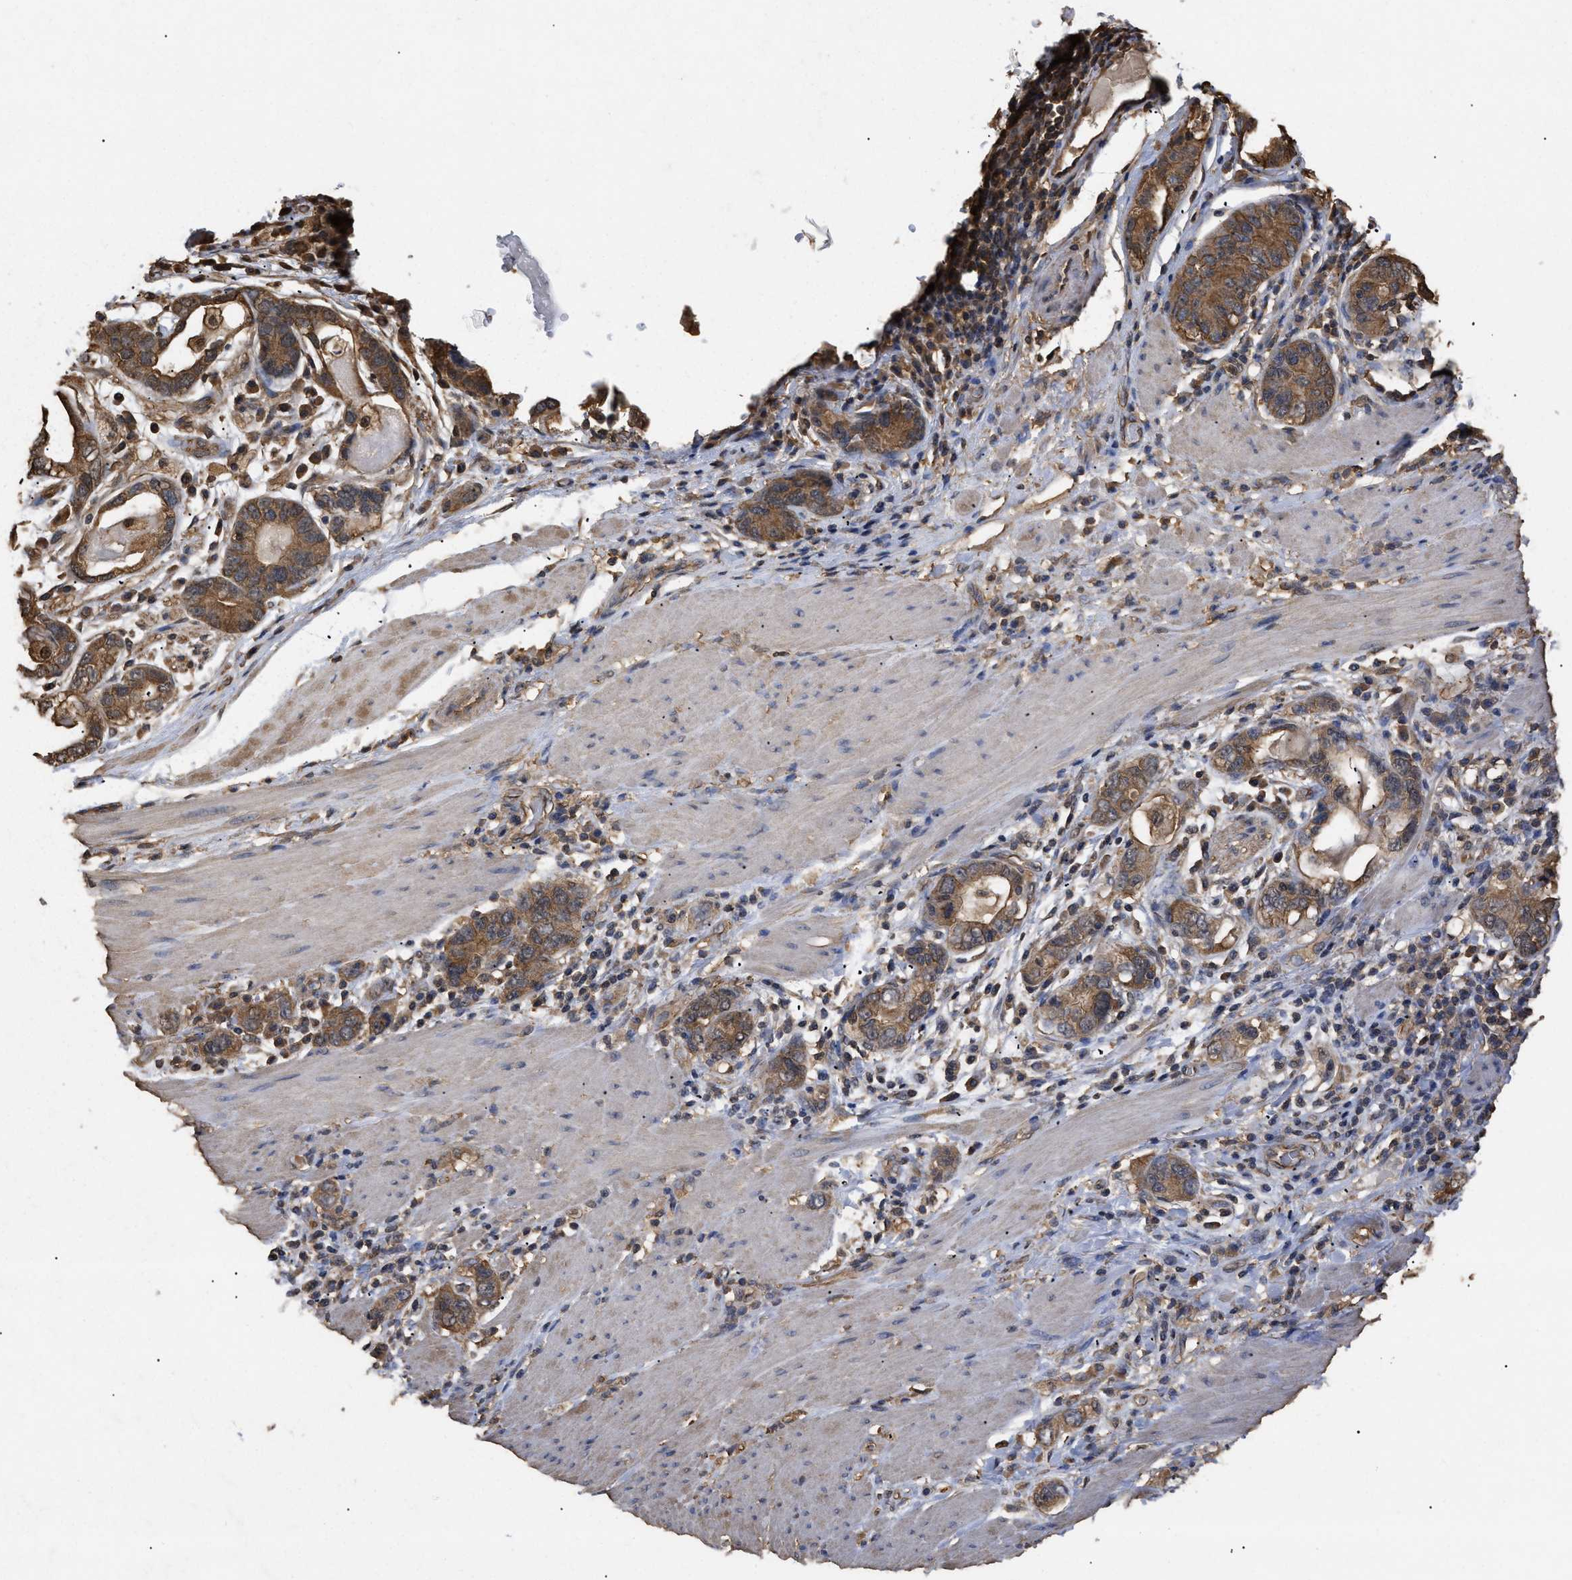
{"staining": {"intensity": "moderate", "quantity": ">75%", "location": "cytoplasmic/membranous"}, "tissue": "stomach cancer", "cell_type": "Tumor cells", "image_type": "cancer", "snomed": [{"axis": "morphology", "description": "Adenocarcinoma, NOS"}, {"axis": "topography", "description": "Stomach, lower"}], "caption": "Stomach adenocarcinoma stained for a protein shows moderate cytoplasmic/membranous positivity in tumor cells.", "gene": "CALM1", "patient": {"sex": "female", "age": 93}}